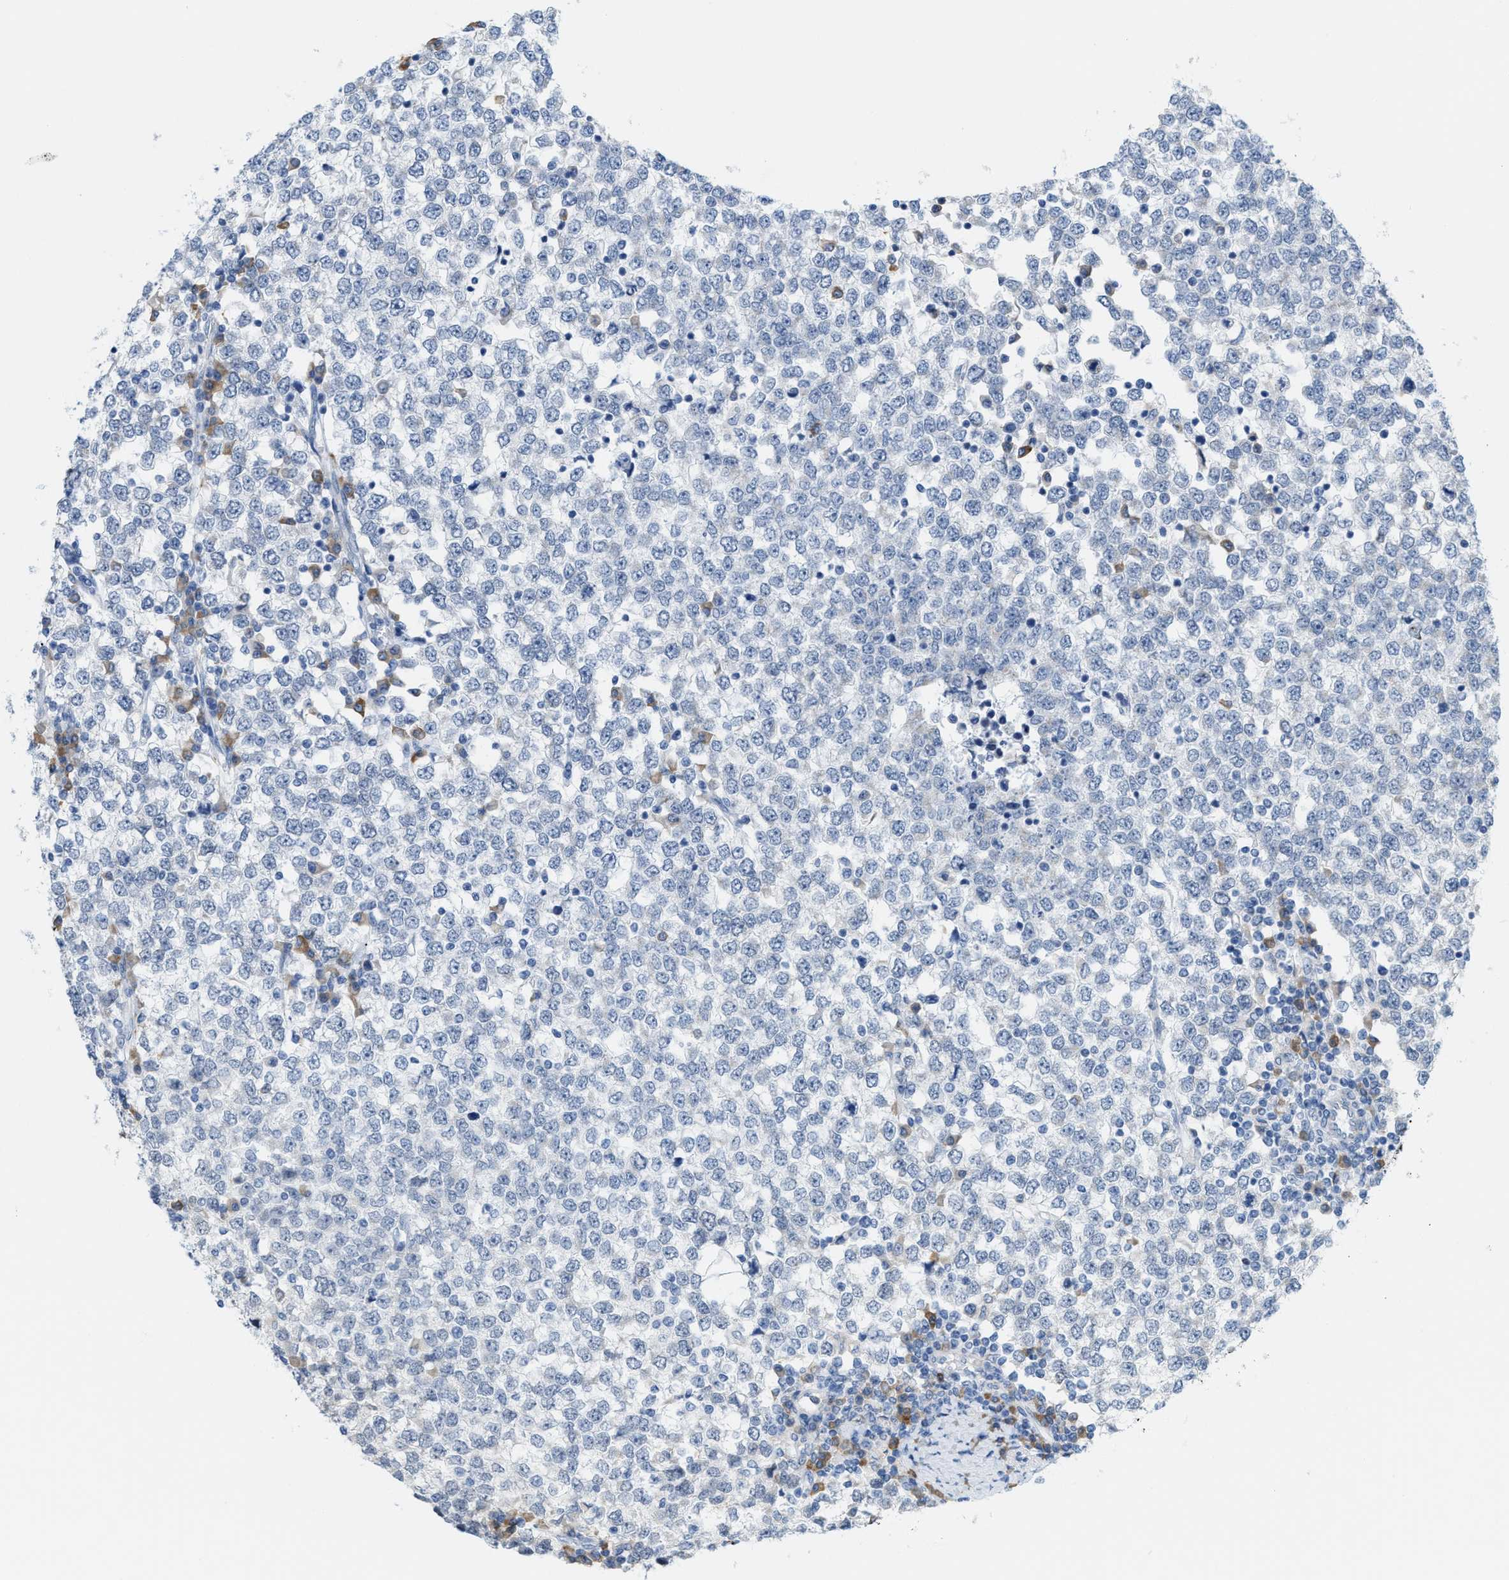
{"staining": {"intensity": "negative", "quantity": "none", "location": "none"}, "tissue": "testis cancer", "cell_type": "Tumor cells", "image_type": "cancer", "snomed": [{"axis": "morphology", "description": "Seminoma, NOS"}, {"axis": "topography", "description": "Testis"}], "caption": "Seminoma (testis) was stained to show a protein in brown. There is no significant staining in tumor cells.", "gene": "KIFC3", "patient": {"sex": "male", "age": 65}}